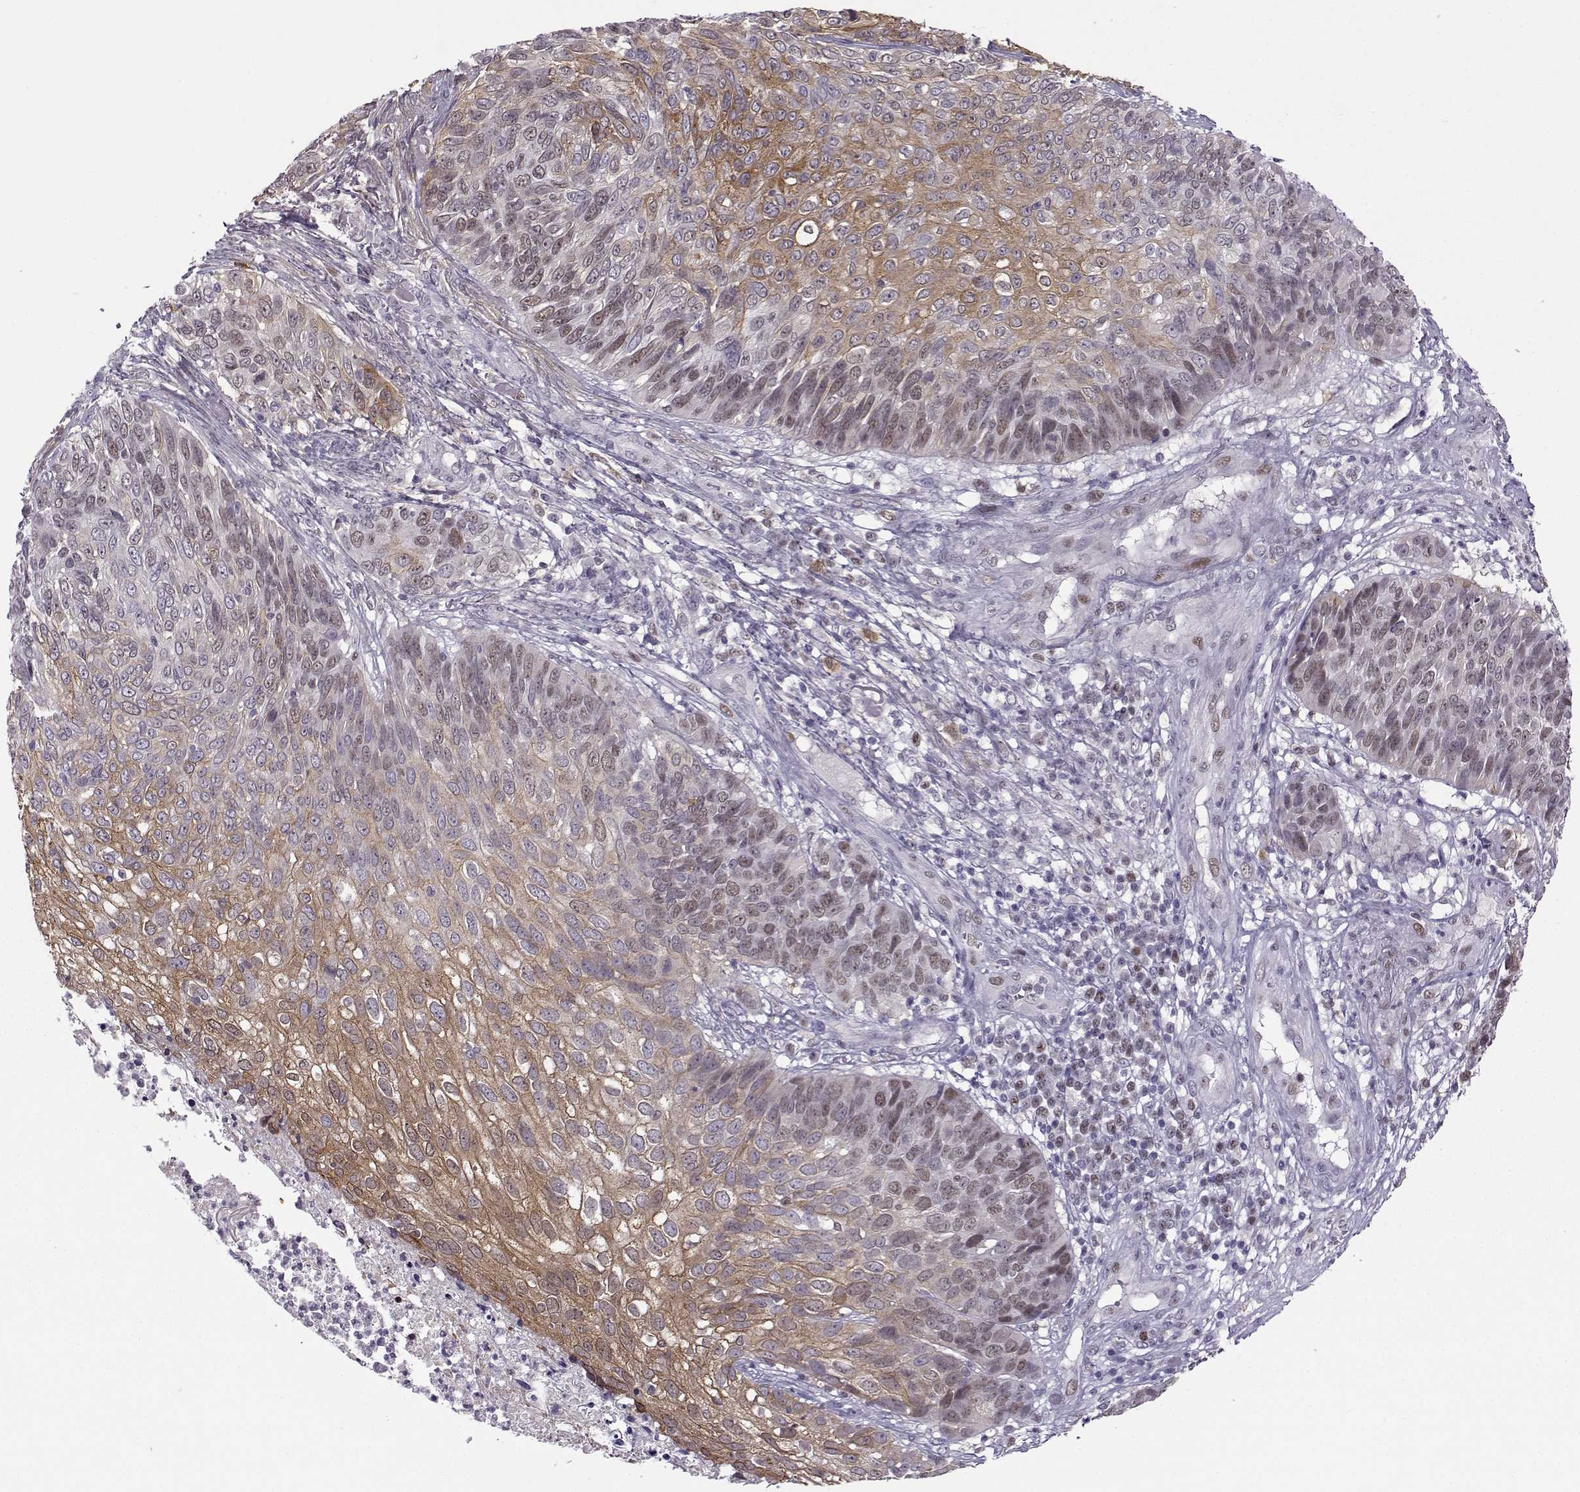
{"staining": {"intensity": "weak", "quantity": "25%-75%", "location": "cytoplasmic/membranous"}, "tissue": "skin cancer", "cell_type": "Tumor cells", "image_type": "cancer", "snomed": [{"axis": "morphology", "description": "Squamous cell carcinoma, NOS"}, {"axis": "topography", "description": "Skin"}], "caption": "Weak cytoplasmic/membranous staining for a protein is seen in about 25%-75% of tumor cells of squamous cell carcinoma (skin) using immunohistochemistry (IHC).", "gene": "BACH1", "patient": {"sex": "male", "age": 92}}